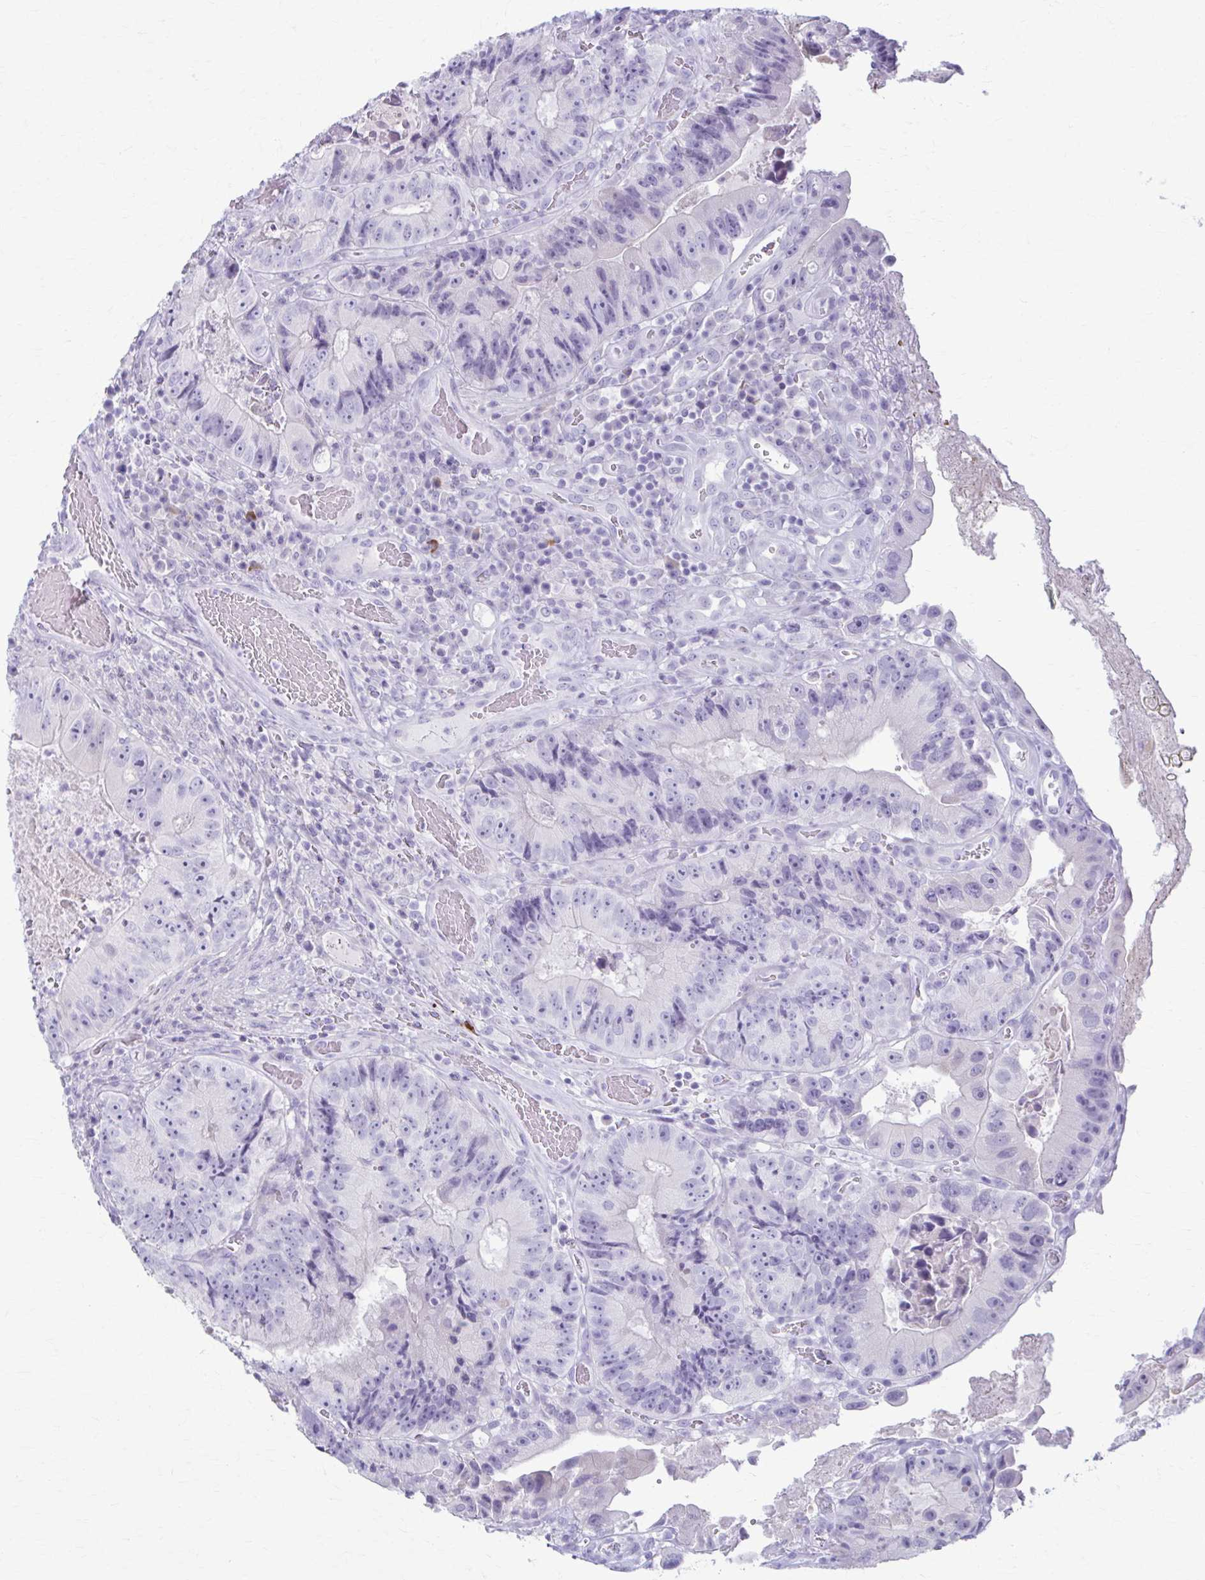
{"staining": {"intensity": "negative", "quantity": "none", "location": "none"}, "tissue": "colorectal cancer", "cell_type": "Tumor cells", "image_type": "cancer", "snomed": [{"axis": "morphology", "description": "Adenocarcinoma, NOS"}, {"axis": "topography", "description": "Colon"}], "caption": "This is an immunohistochemistry photomicrograph of colorectal cancer (adenocarcinoma). There is no staining in tumor cells.", "gene": "LDLRAP1", "patient": {"sex": "female", "age": 86}}